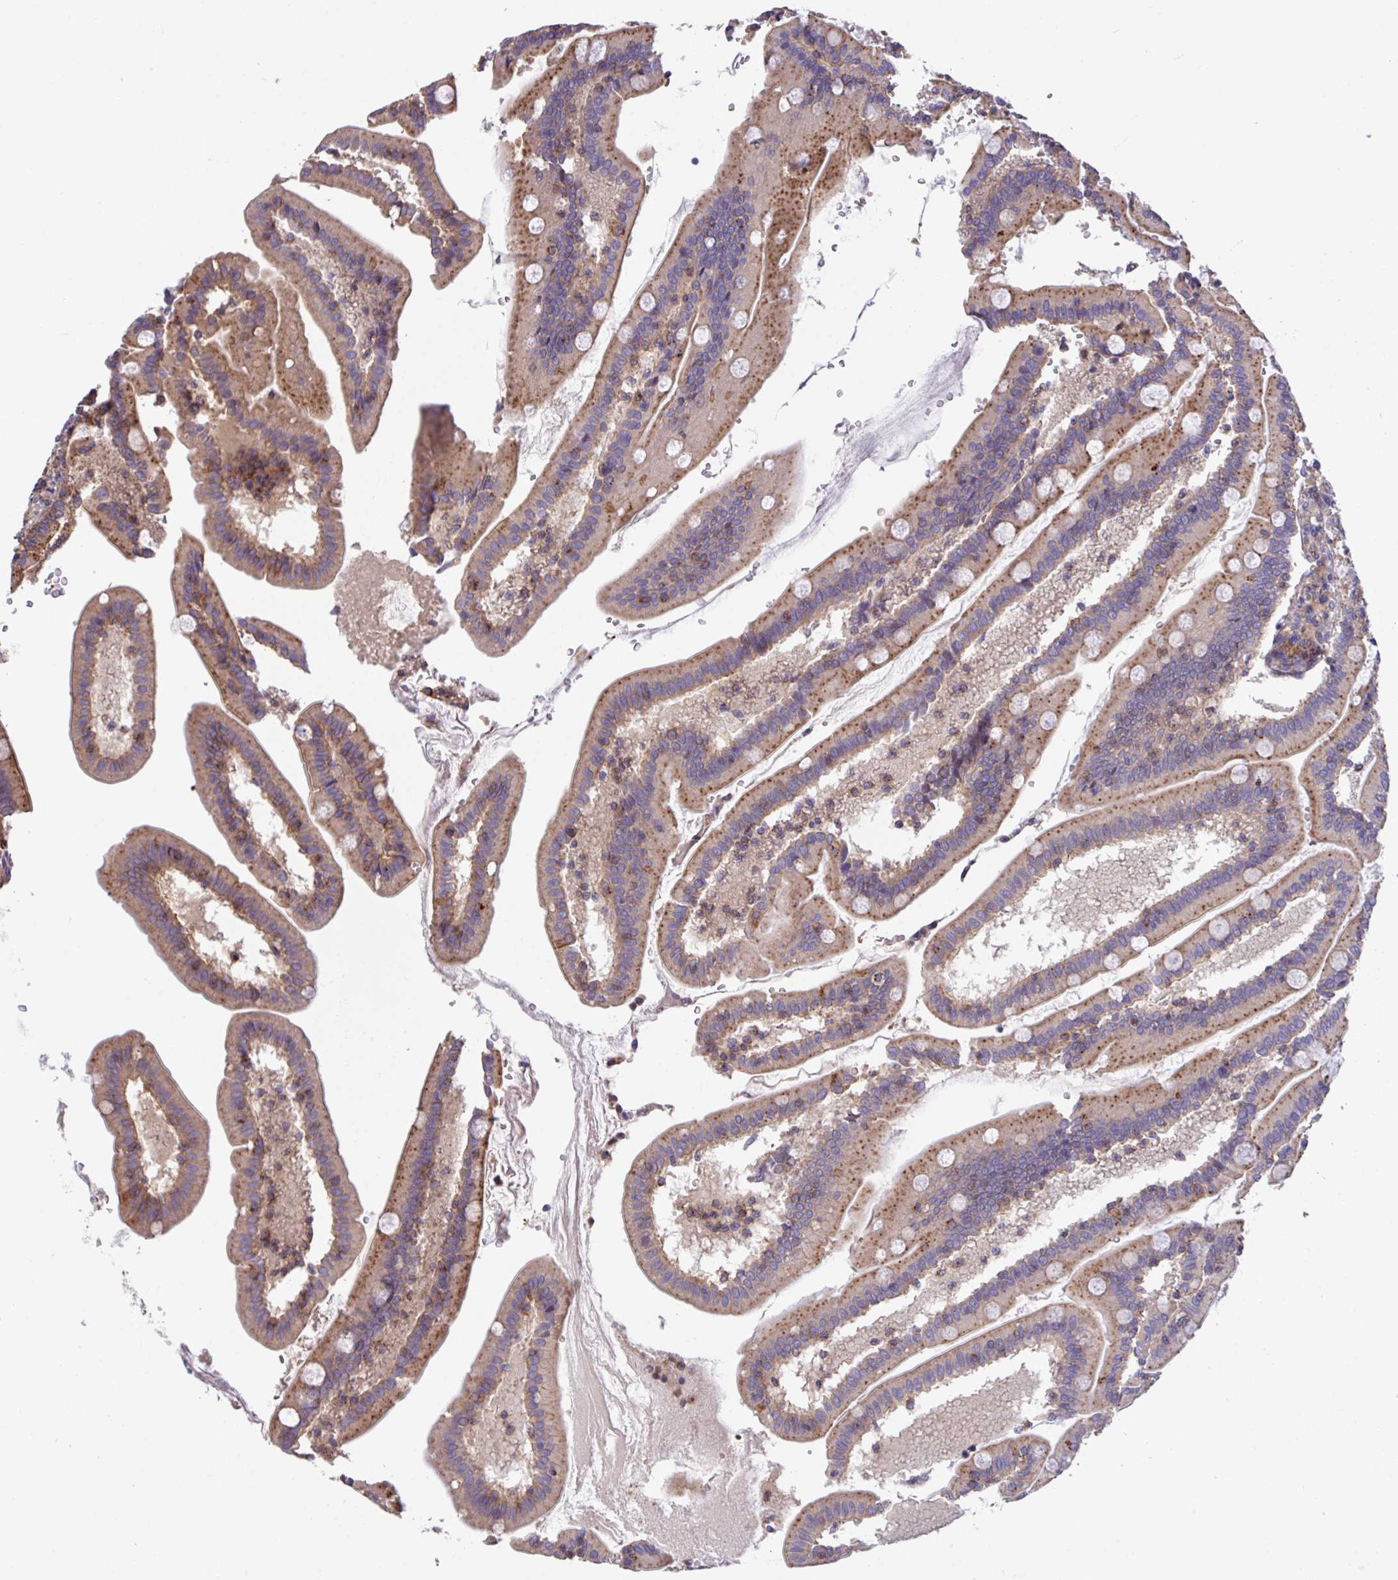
{"staining": {"intensity": "moderate", "quantity": ">75%", "location": "cytoplasmic/membranous"}, "tissue": "duodenum", "cell_type": "Glandular cells", "image_type": "normal", "snomed": [{"axis": "morphology", "description": "Normal tissue, NOS"}, {"axis": "topography", "description": "Duodenum"}], "caption": "Normal duodenum demonstrates moderate cytoplasmic/membranous staining in about >75% of glandular cells.", "gene": "C4orf36", "patient": {"sex": "female", "age": 67}}